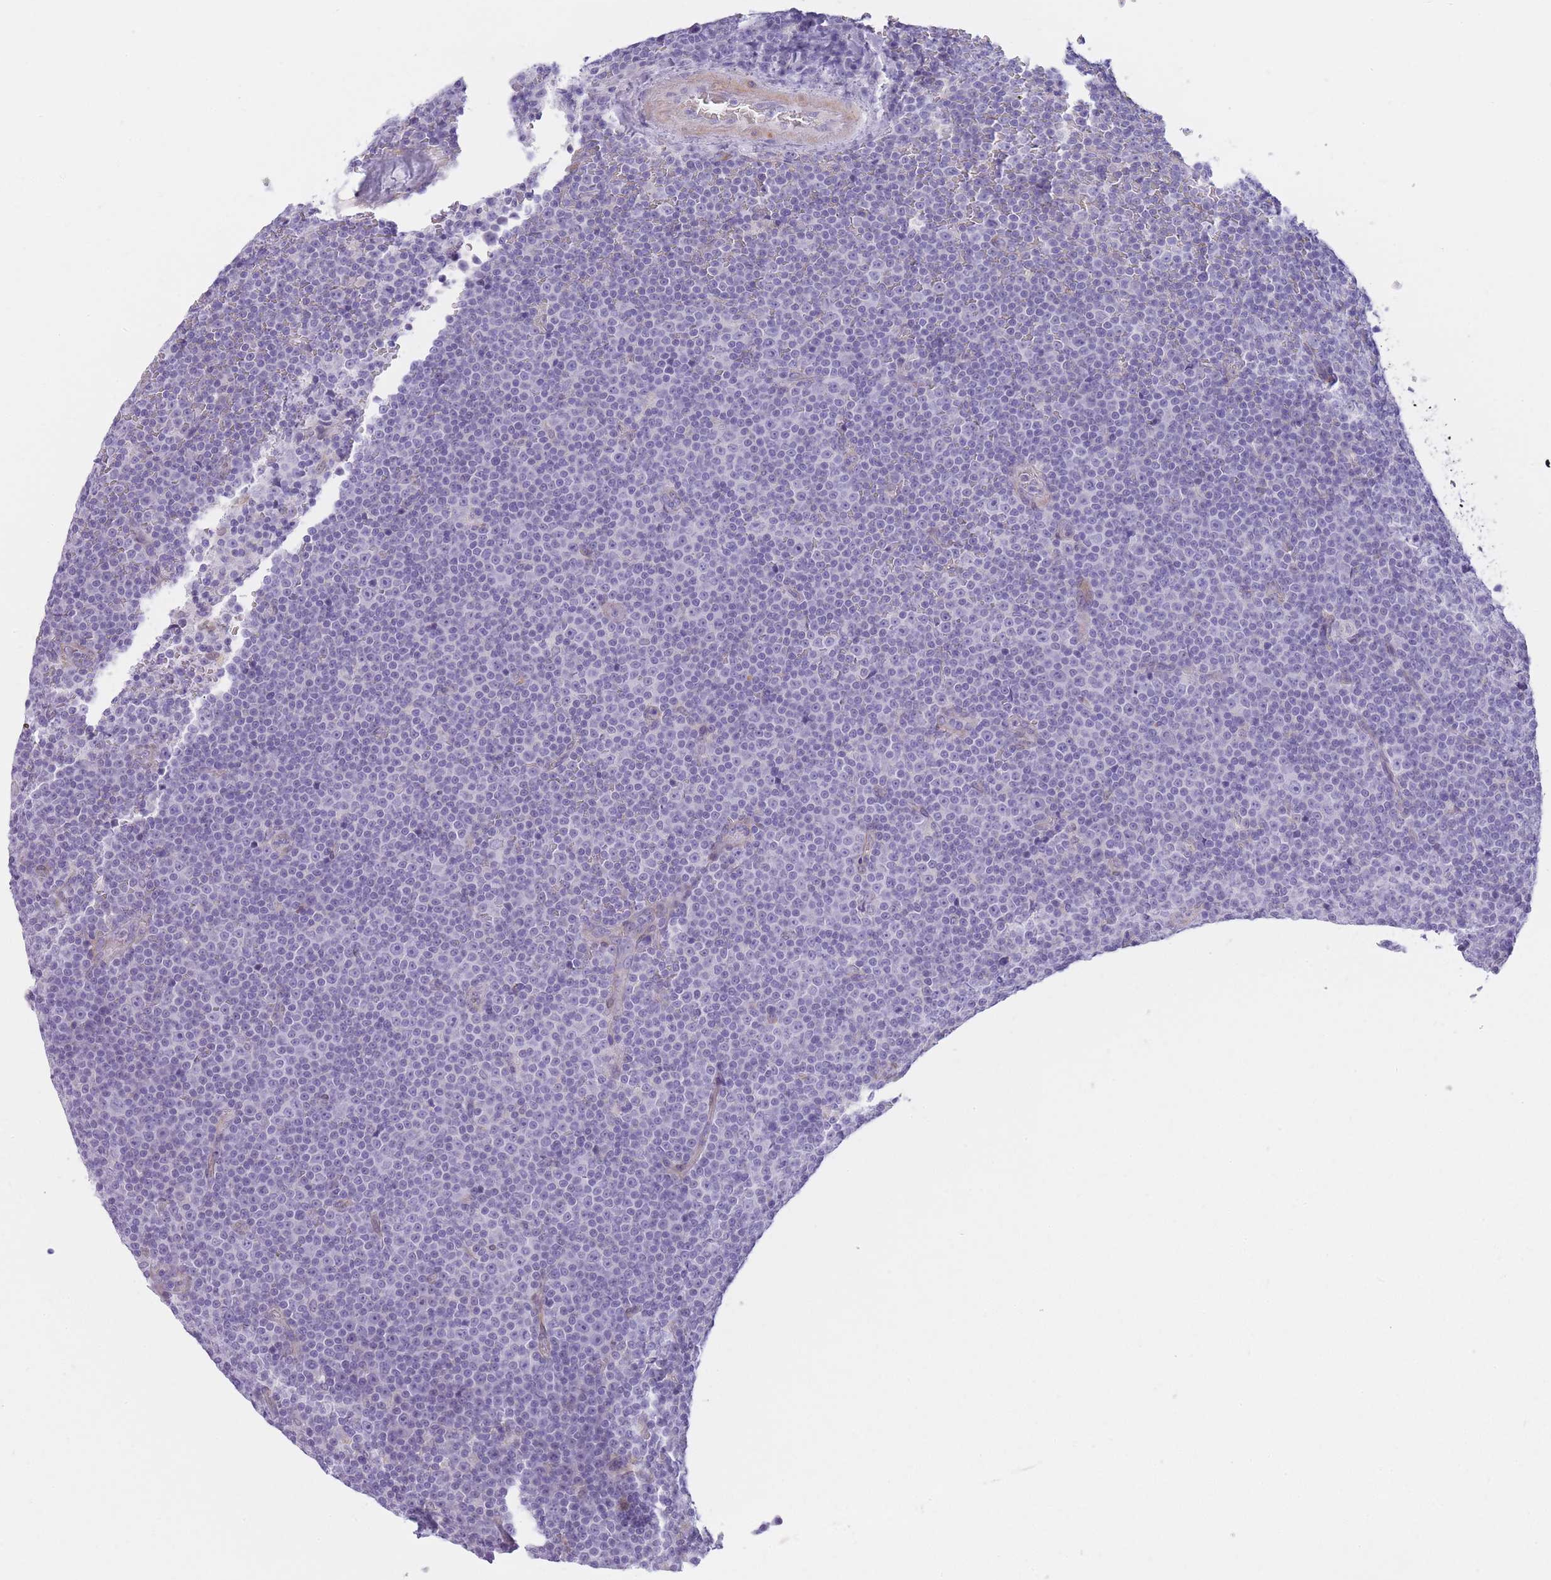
{"staining": {"intensity": "negative", "quantity": "none", "location": "none"}, "tissue": "lymphoma", "cell_type": "Tumor cells", "image_type": "cancer", "snomed": [{"axis": "morphology", "description": "Malignant lymphoma, non-Hodgkin's type, Low grade"}, {"axis": "topography", "description": "Lymph node"}], "caption": "Immunohistochemistry (IHC) of human lymphoma shows no positivity in tumor cells.", "gene": "OR11H12", "patient": {"sex": "female", "age": 67}}